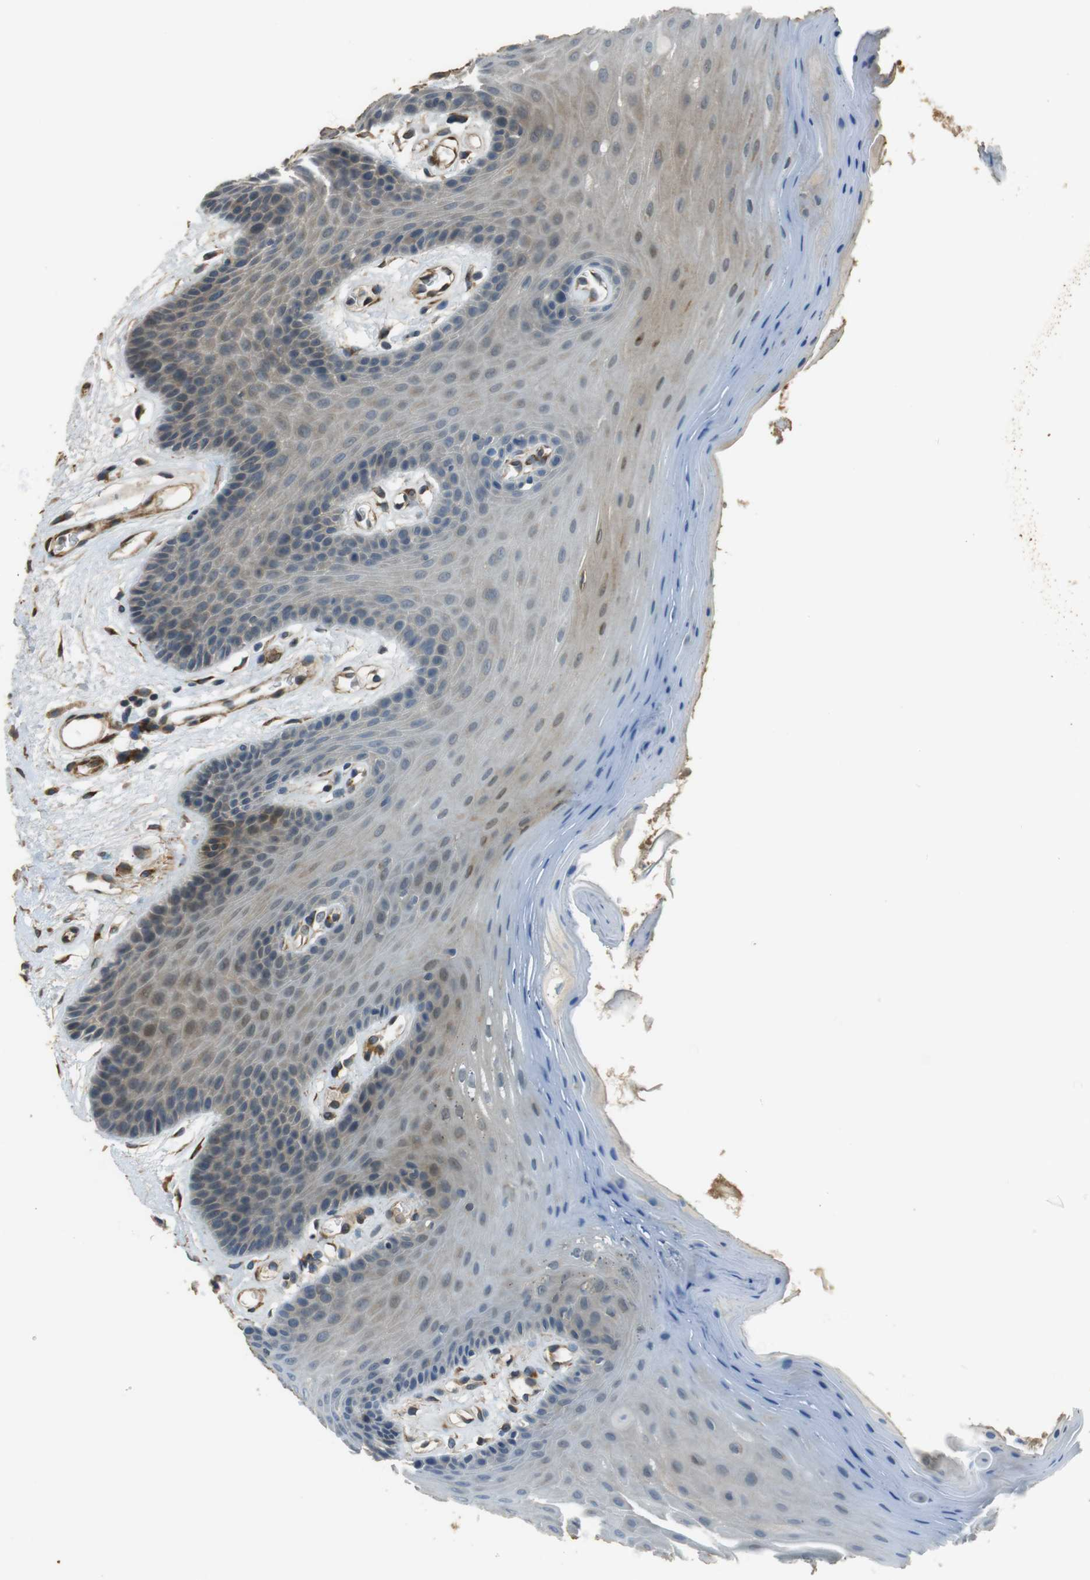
{"staining": {"intensity": "moderate", "quantity": "25%-75%", "location": "cytoplasmic/membranous,nuclear"}, "tissue": "oral mucosa", "cell_type": "Squamous epithelial cells", "image_type": "normal", "snomed": [{"axis": "morphology", "description": "Normal tissue, NOS"}, {"axis": "morphology", "description": "Squamous cell carcinoma, NOS"}, {"axis": "topography", "description": "Skeletal muscle"}, {"axis": "topography", "description": "Adipose tissue"}, {"axis": "topography", "description": "Vascular tissue"}, {"axis": "topography", "description": "Oral tissue"}, {"axis": "topography", "description": "Peripheral nerve tissue"}, {"axis": "topography", "description": "Head-Neck"}], "caption": "Oral mucosa stained with IHC shows moderate cytoplasmic/membranous,nuclear expression in approximately 25%-75% of squamous epithelial cells. The protein is shown in brown color, while the nuclei are stained blue.", "gene": "MSRB3", "patient": {"sex": "male", "age": 71}}